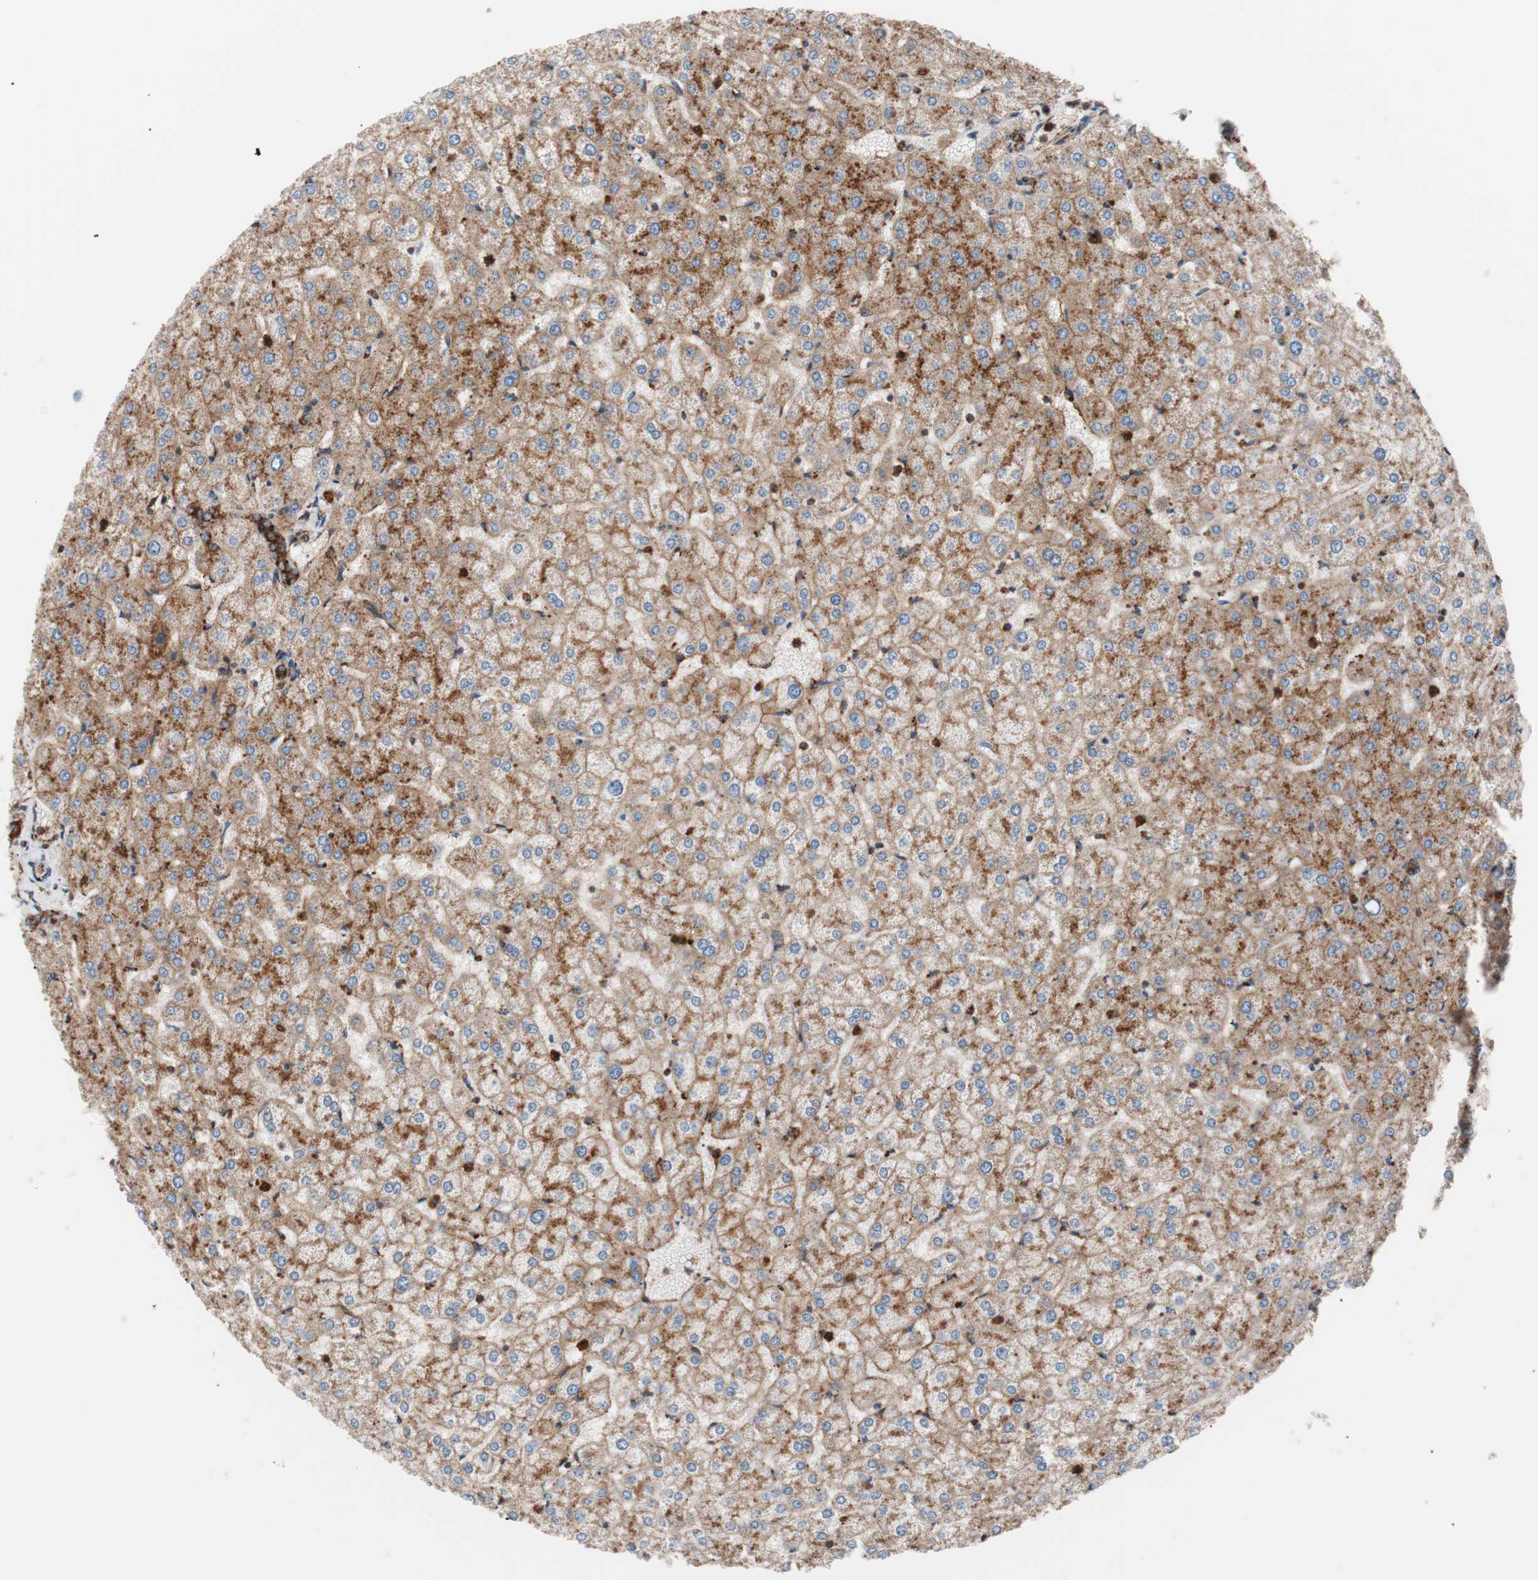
{"staining": {"intensity": "strong", "quantity": ">75%", "location": "cytoplasmic/membranous"}, "tissue": "liver", "cell_type": "Cholangiocytes", "image_type": "normal", "snomed": [{"axis": "morphology", "description": "Normal tissue, NOS"}, {"axis": "topography", "description": "Liver"}], "caption": "A brown stain labels strong cytoplasmic/membranous expression of a protein in cholangiocytes of unremarkable human liver. The staining is performed using DAB brown chromogen to label protein expression. The nuclei are counter-stained blue using hematoxylin.", "gene": "FLOT2", "patient": {"sex": "female", "age": 32}}